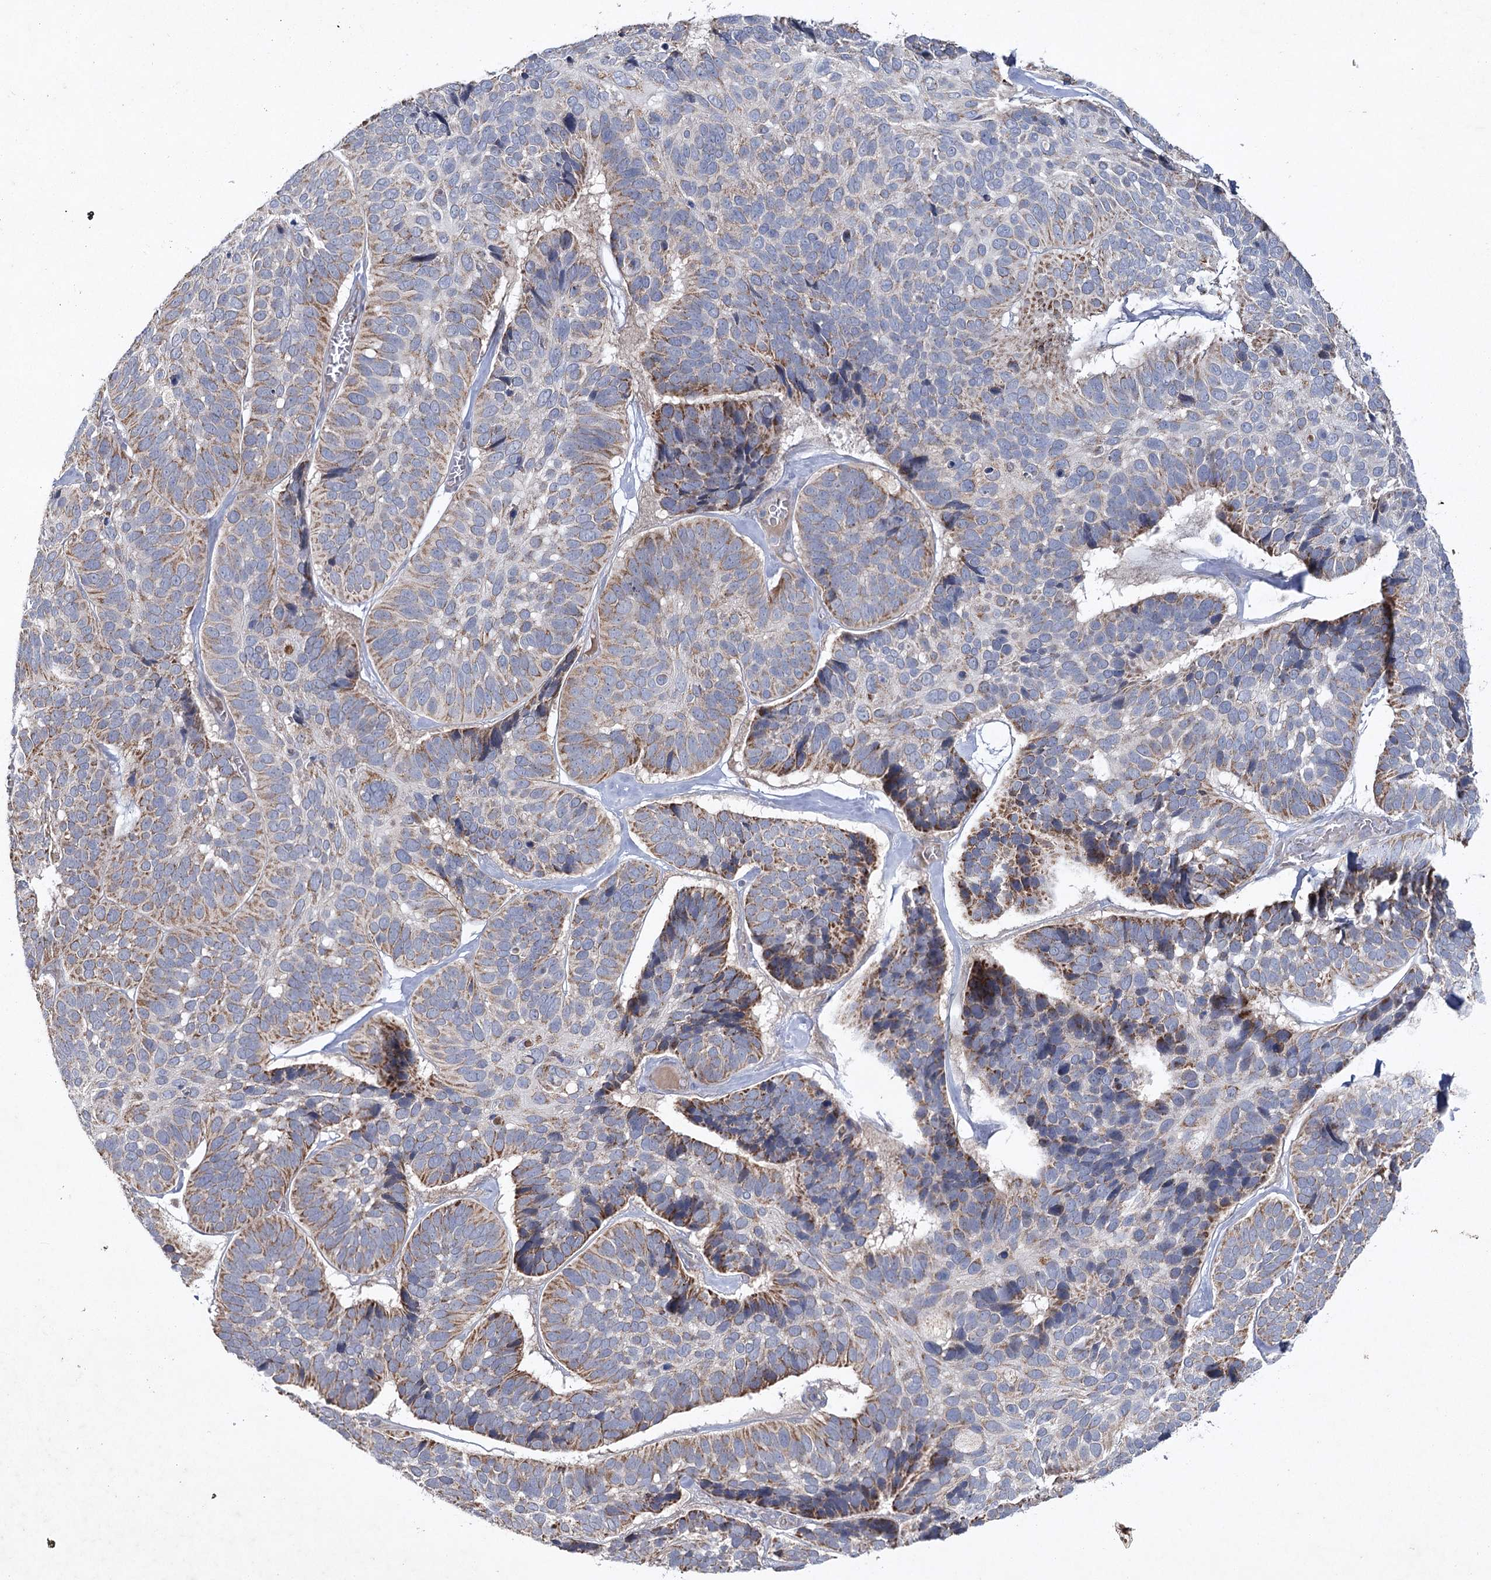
{"staining": {"intensity": "moderate", "quantity": ">75%", "location": "cytoplasmic/membranous"}, "tissue": "skin cancer", "cell_type": "Tumor cells", "image_type": "cancer", "snomed": [{"axis": "morphology", "description": "Basal cell carcinoma"}, {"axis": "topography", "description": "Skin"}], "caption": "This is a micrograph of IHC staining of skin basal cell carcinoma, which shows moderate positivity in the cytoplasmic/membranous of tumor cells.", "gene": "MRPL44", "patient": {"sex": "male", "age": 62}}